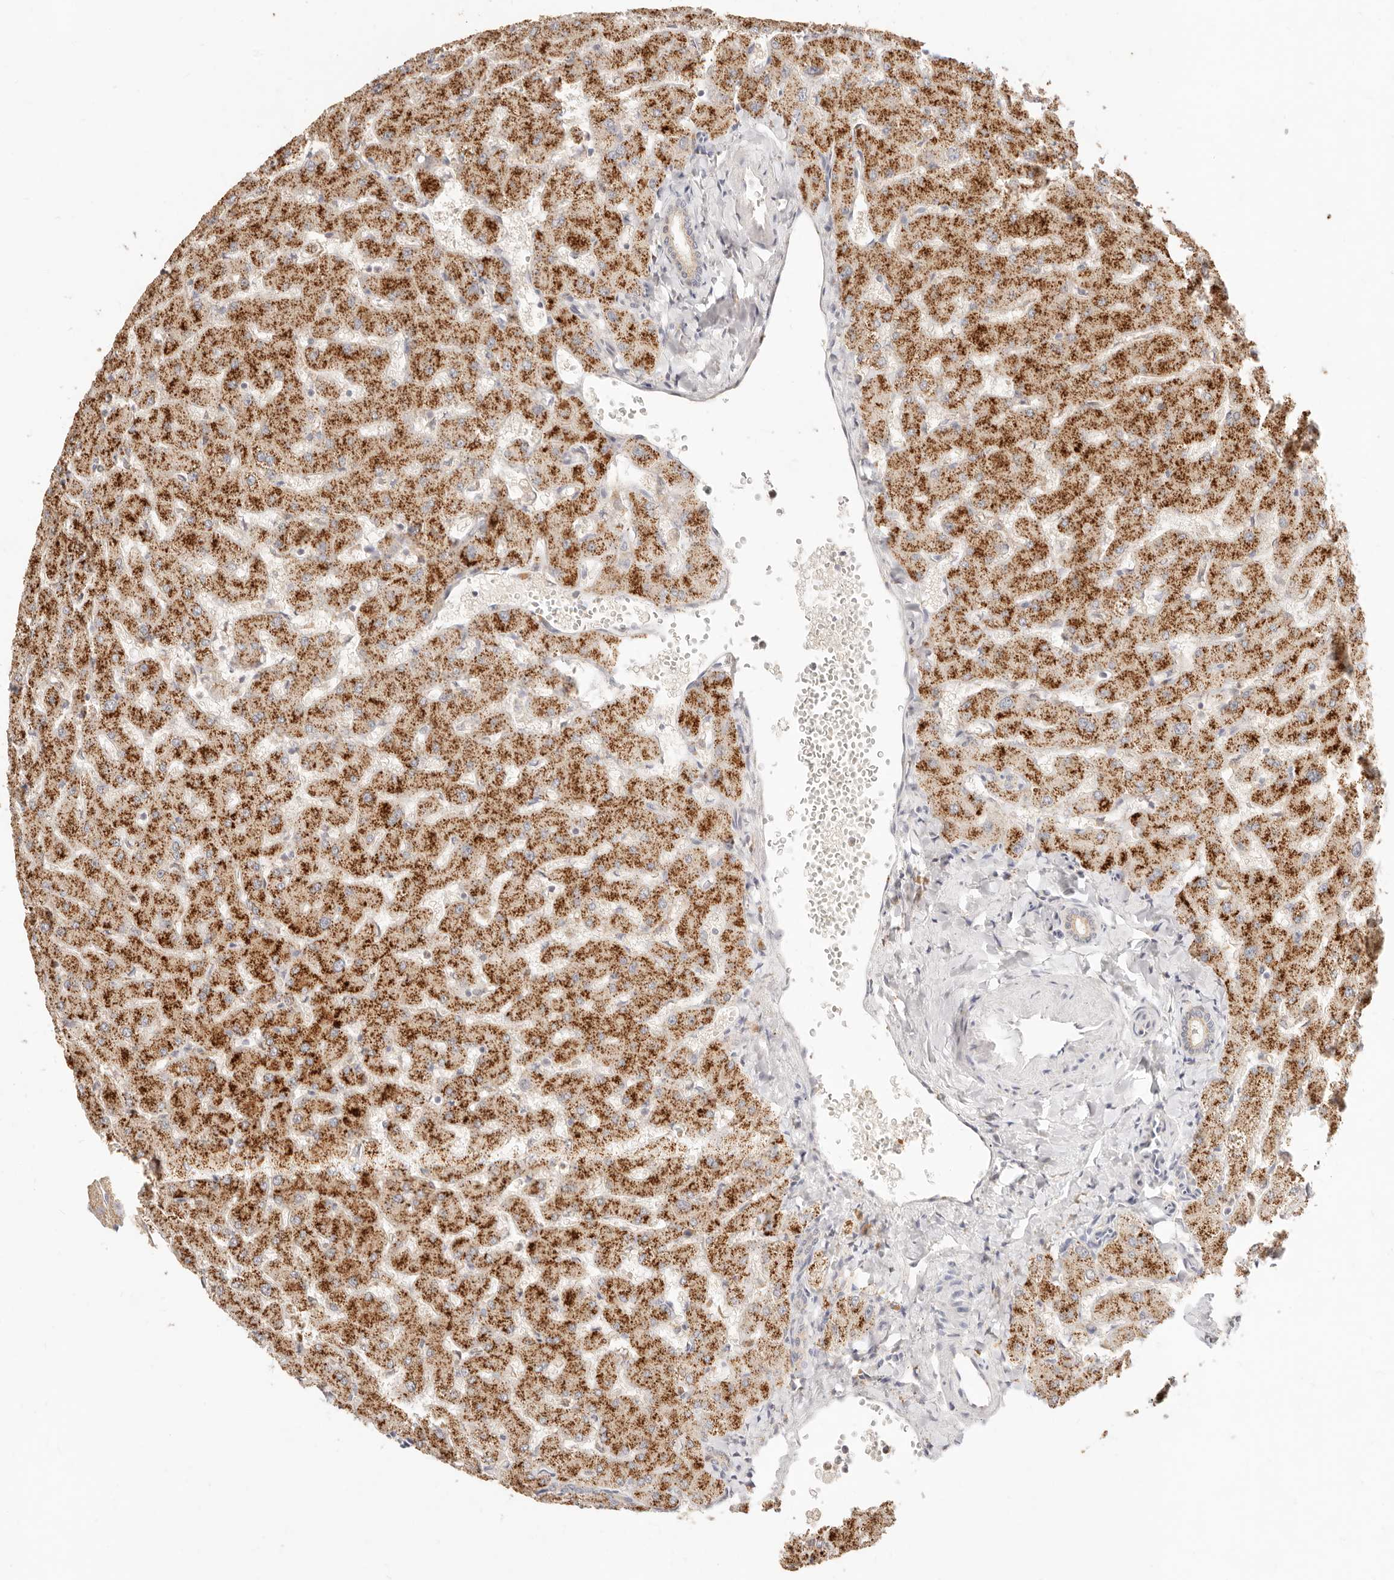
{"staining": {"intensity": "weak", "quantity": ">75%", "location": "cytoplasmic/membranous"}, "tissue": "liver", "cell_type": "Cholangiocytes", "image_type": "normal", "snomed": [{"axis": "morphology", "description": "Normal tissue, NOS"}, {"axis": "topography", "description": "Liver"}], "caption": "Immunohistochemistry image of benign liver: liver stained using immunohistochemistry displays low levels of weak protein expression localized specifically in the cytoplasmic/membranous of cholangiocytes, appearing as a cytoplasmic/membranous brown color.", "gene": "ACOX1", "patient": {"sex": "female", "age": 63}}